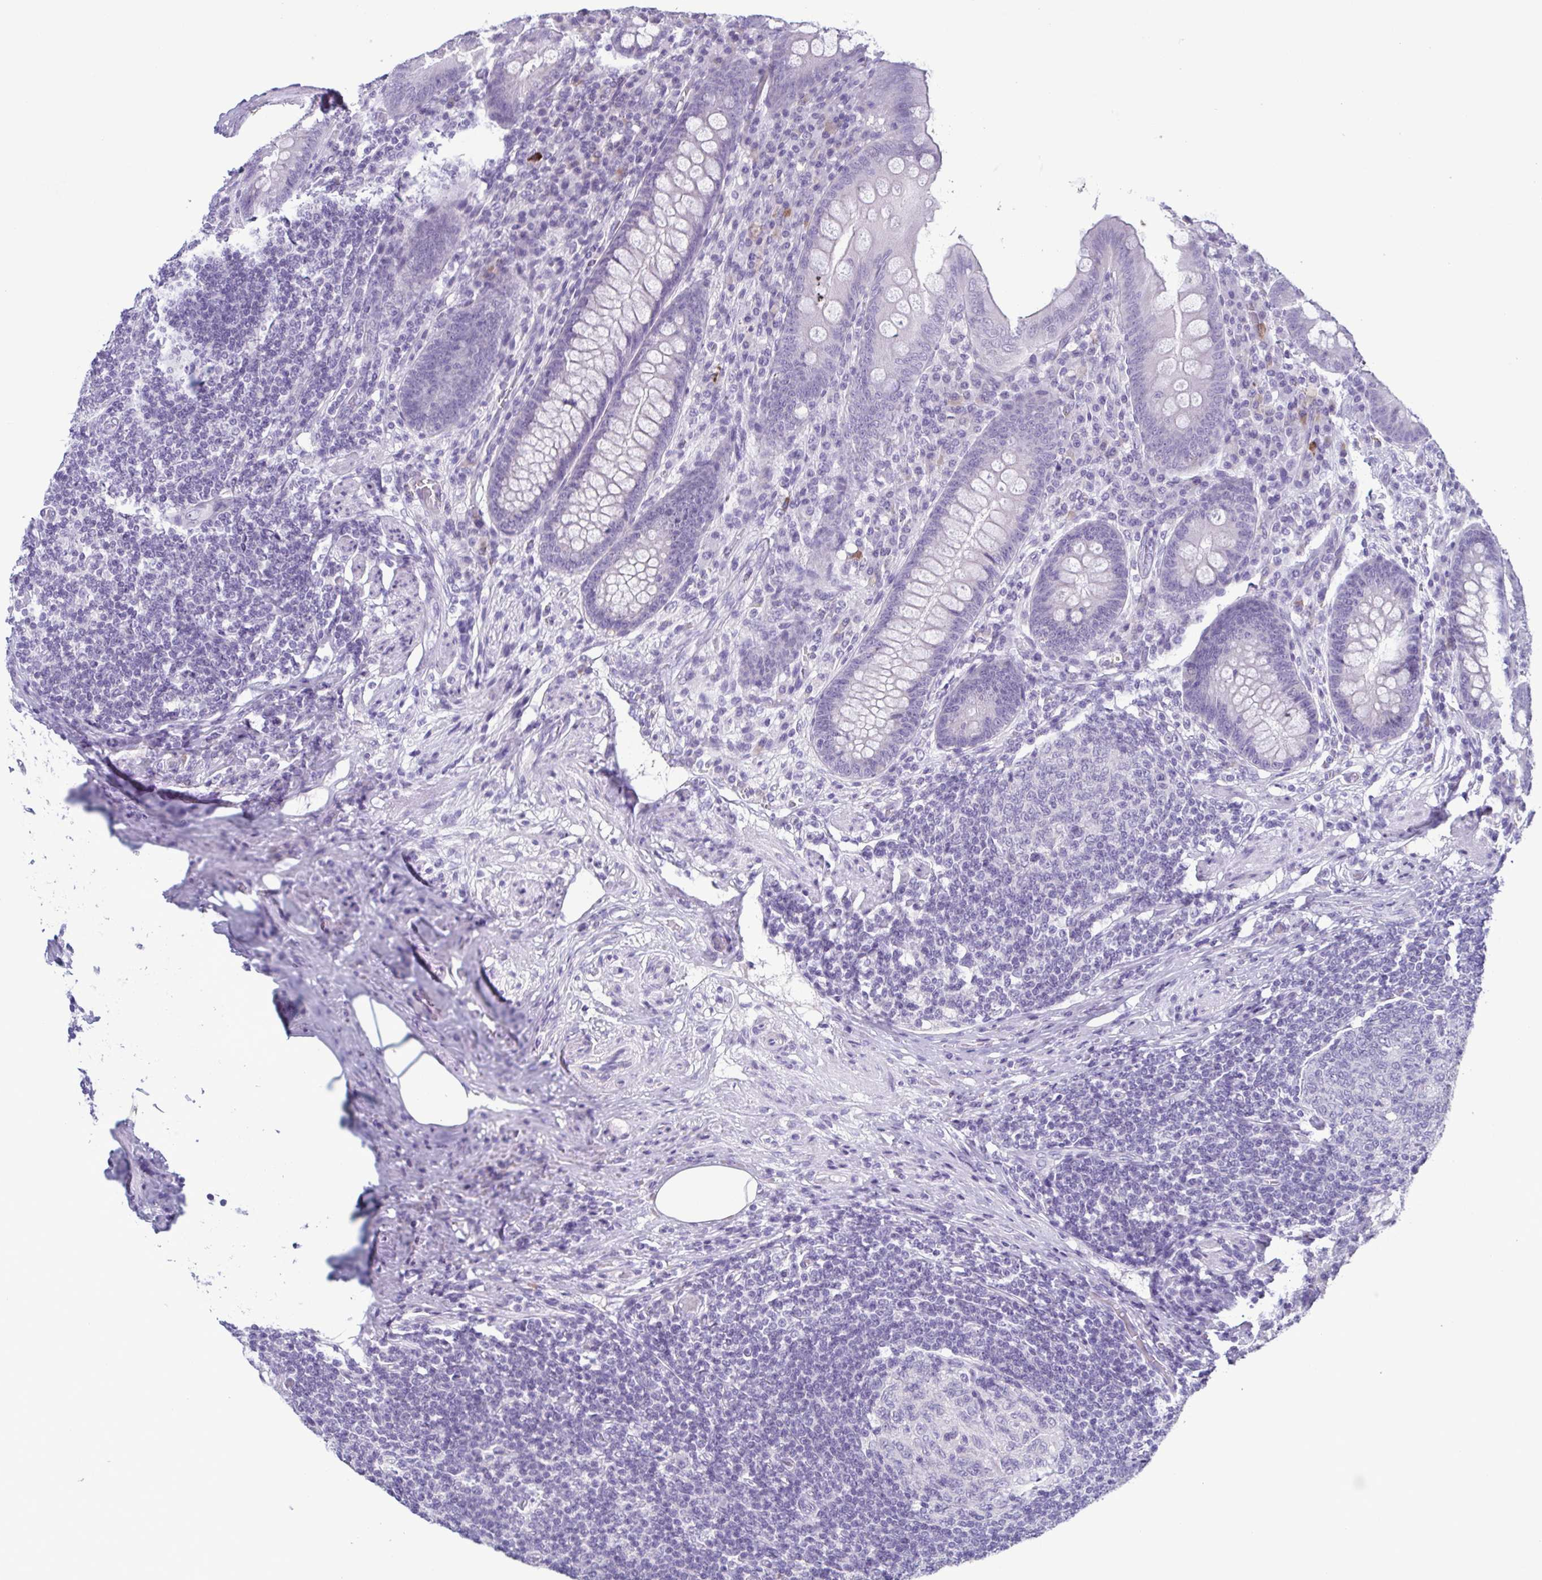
{"staining": {"intensity": "negative", "quantity": "none", "location": "none"}, "tissue": "appendix", "cell_type": "Glandular cells", "image_type": "normal", "snomed": [{"axis": "morphology", "description": "Normal tissue, NOS"}, {"axis": "topography", "description": "Appendix"}], "caption": "IHC of unremarkable human appendix shows no expression in glandular cells. The staining is performed using DAB brown chromogen with nuclei counter-stained in using hematoxylin.", "gene": "INAFM1", "patient": {"sex": "male", "age": 71}}